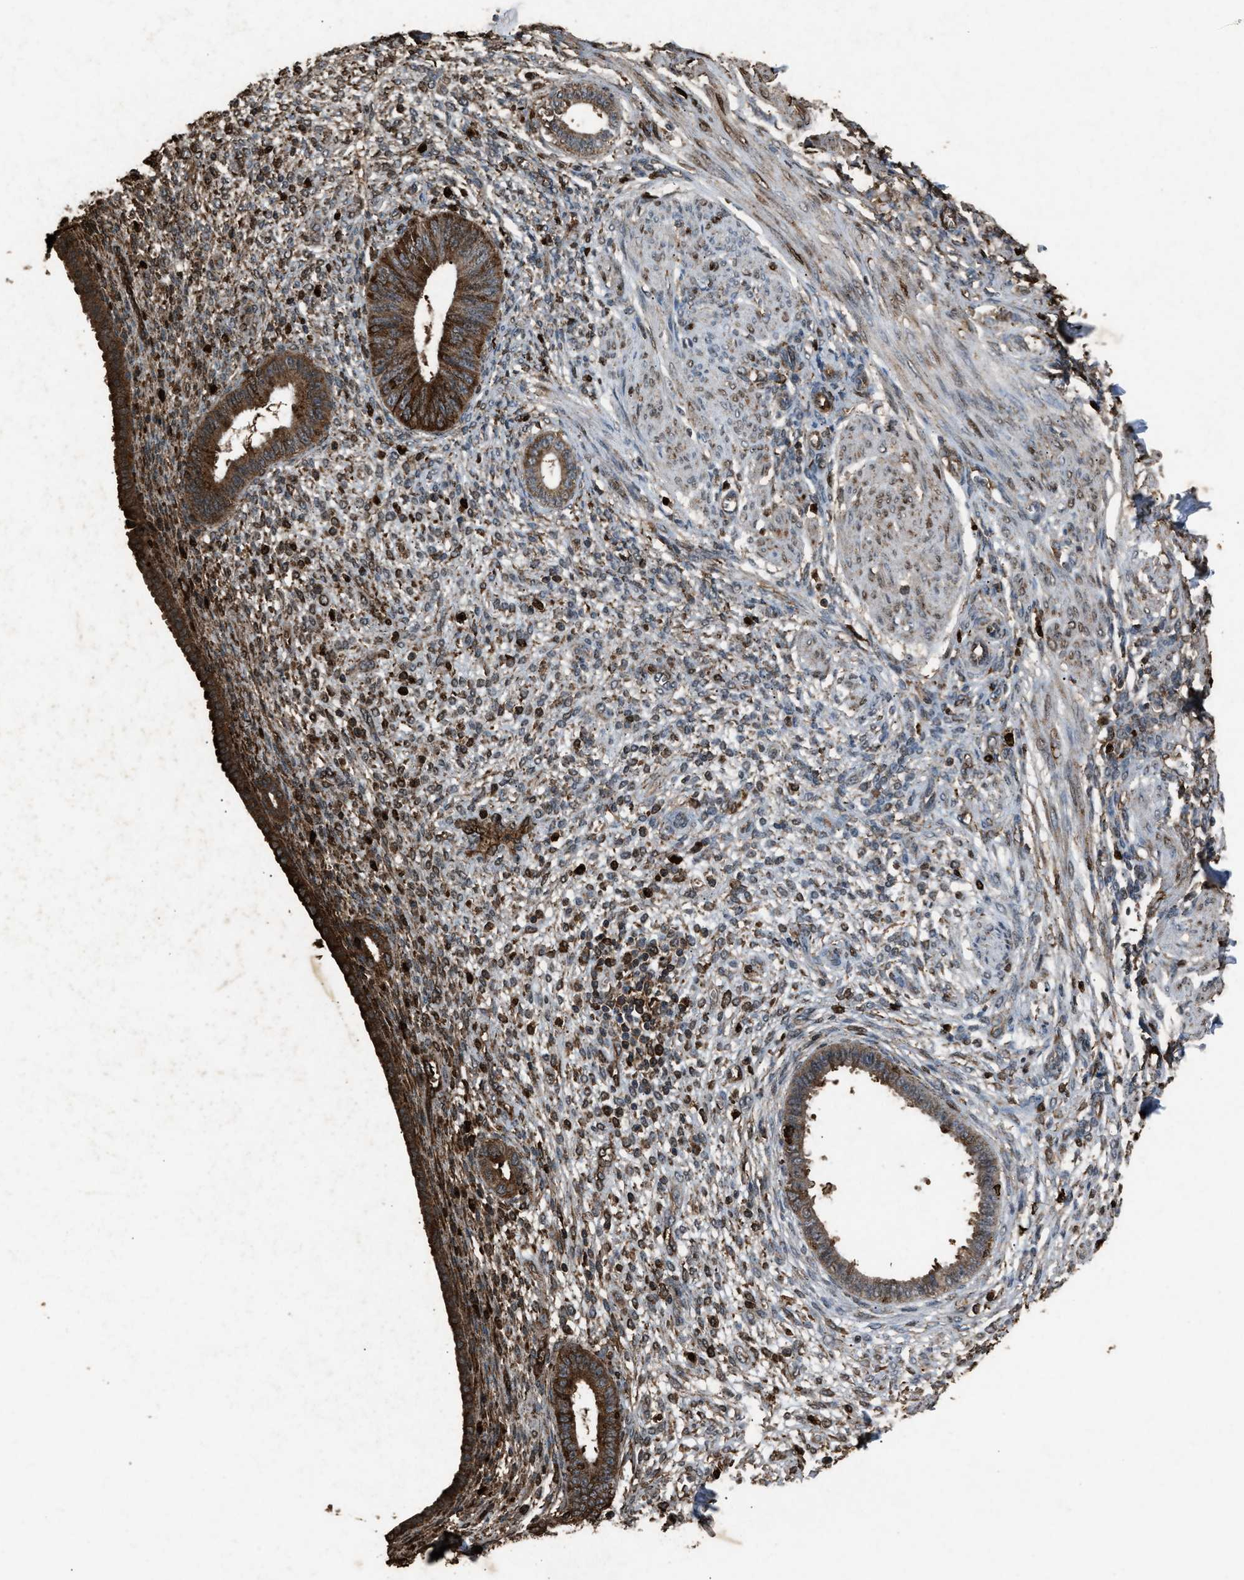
{"staining": {"intensity": "moderate", "quantity": "25%-75%", "location": "cytoplasmic/membranous"}, "tissue": "endometrium", "cell_type": "Cells in endometrial stroma", "image_type": "normal", "snomed": [{"axis": "morphology", "description": "Normal tissue, NOS"}, {"axis": "topography", "description": "Endometrium"}], "caption": "Brown immunohistochemical staining in benign human endometrium shows moderate cytoplasmic/membranous staining in approximately 25%-75% of cells in endometrial stroma. The protein of interest is stained brown, and the nuclei are stained in blue (DAB IHC with brightfield microscopy, high magnification).", "gene": "PSMD1", "patient": {"sex": "female", "age": 72}}